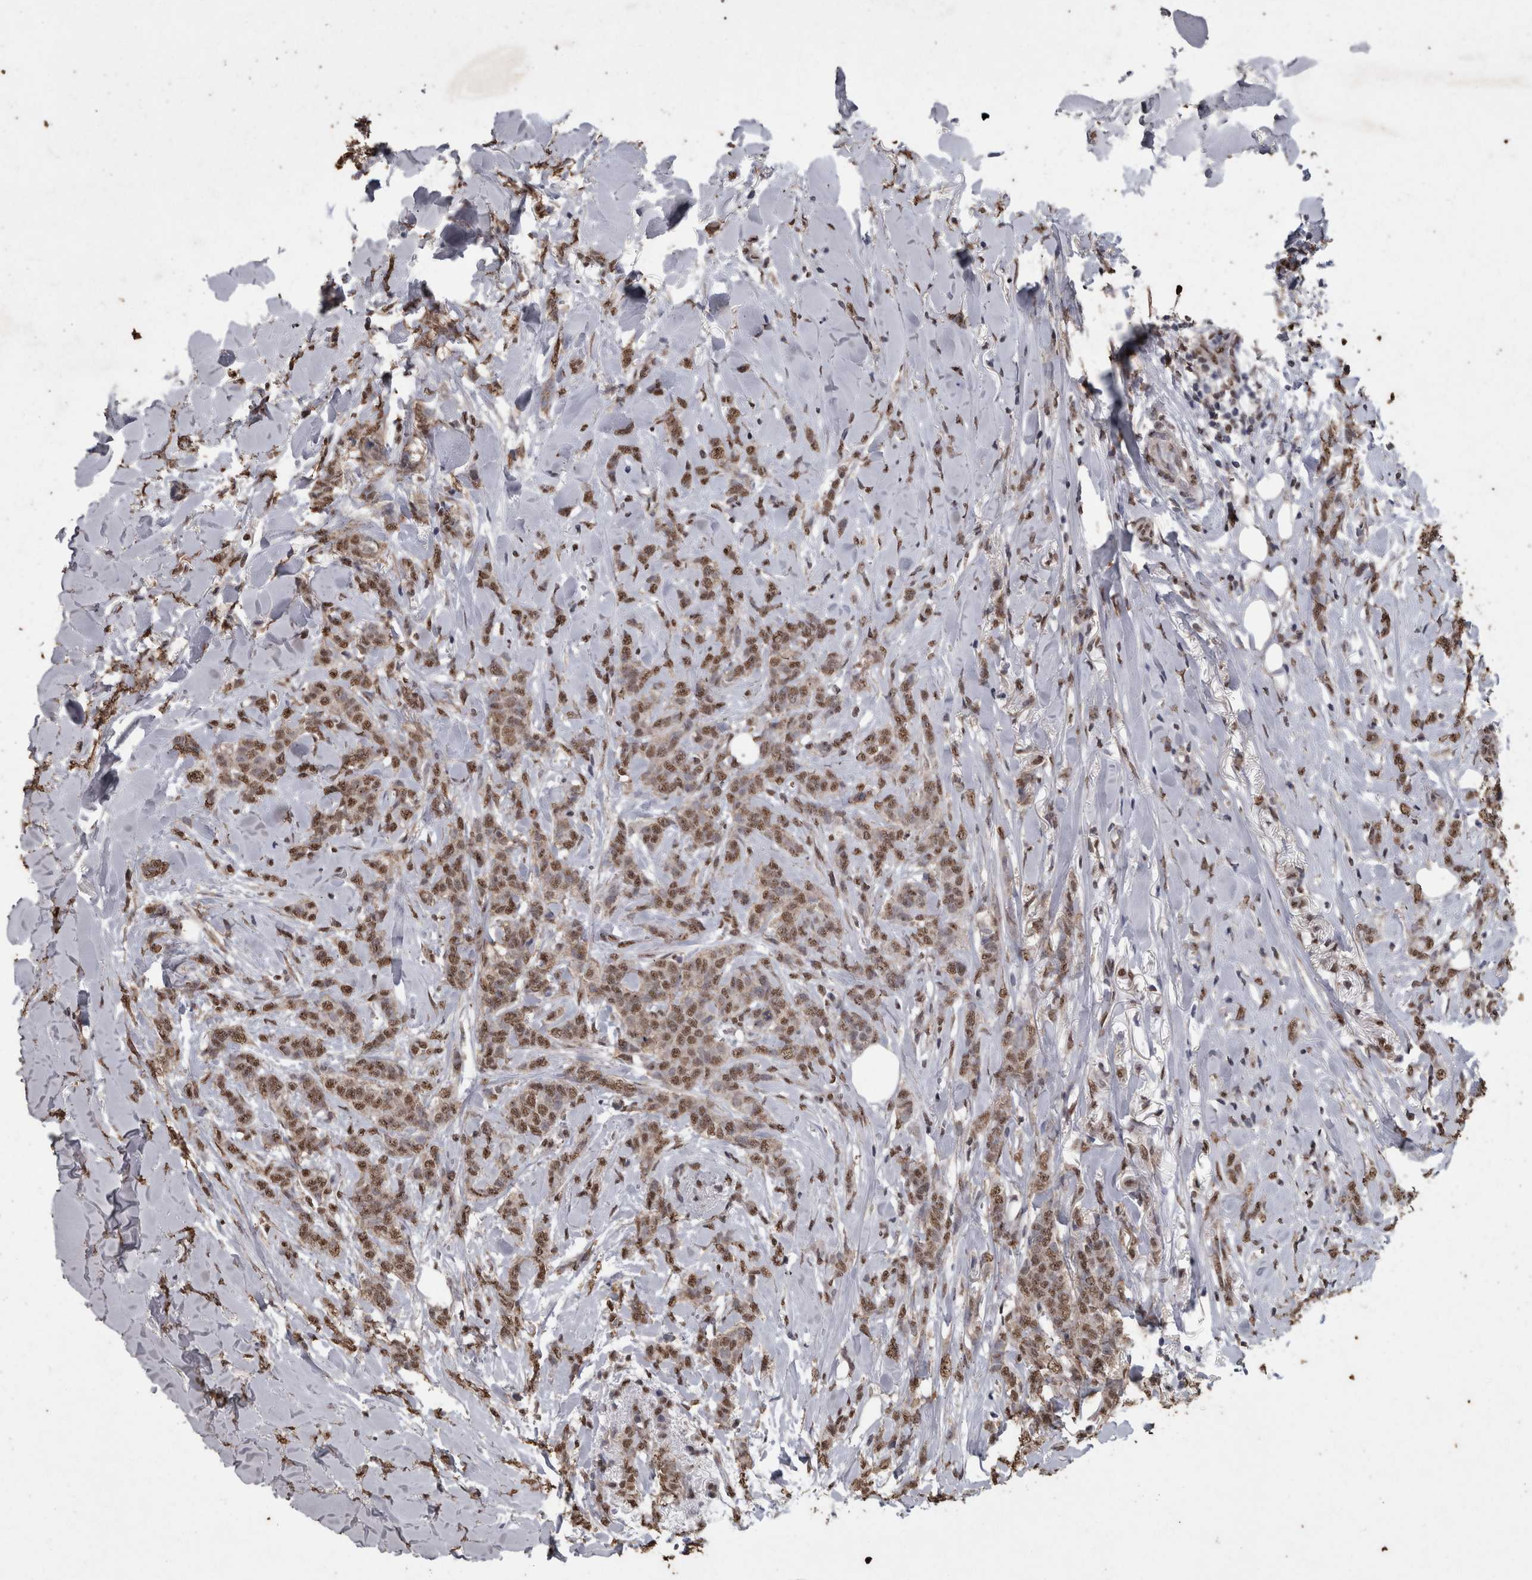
{"staining": {"intensity": "moderate", "quantity": ">75%", "location": "nuclear"}, "tissue": "breast cancer", "cell_type": "Tumor cells", "image_type": "cancer", "snomed": [{"axis": "morphology", "description": "Lobular carcinoma"}, {"axis": "topography", "description": "Skin"}, {"axis": "topography", "description": "Breast"}], "caption": "A photomicrograph showing moderate nuclear staining in approximately >75% of tumor cells in breast cancer, as visualized by brown immunohistochemical staining.", "gene": "SMAD7", "patient": {"sex": "female", "age": 46}}